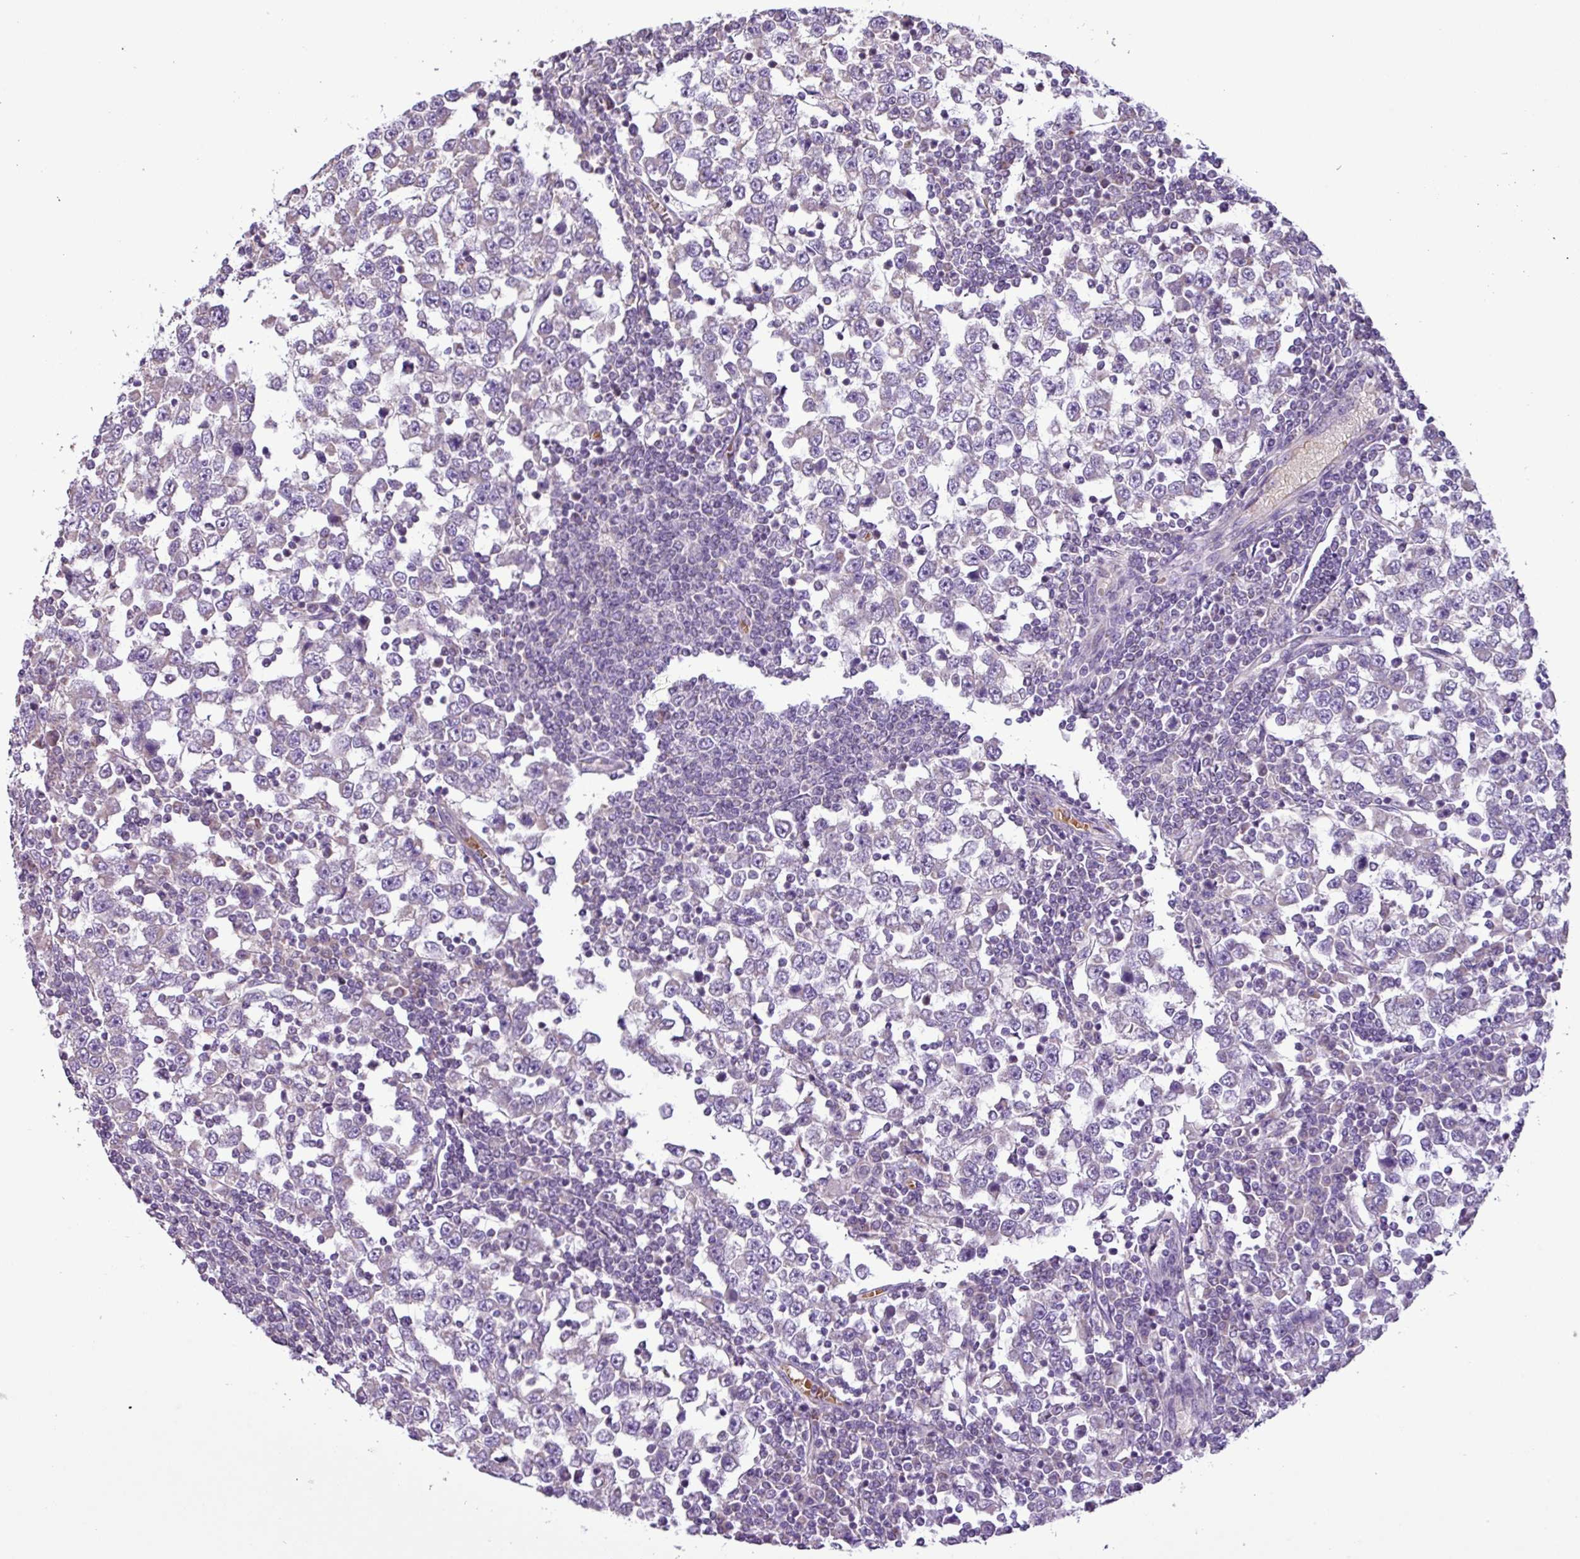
{"staining": {"intensity": "negative", "quantity": "none", "location": "none"}, "tissue": "testis cancer", "cell_type": "Tumor cells", "image_type": "cancer", "snomed": [{"axis": "morphology", "description": "Seminoma, NOS"}, {"axis": "topography", "description": "Testis"}], "caption": "Immunohistochemical staining of human testis cancer (seminoma) exhibits no significant positivity in tumor cells.", "gene": "FAM183A", "patient": {"sex": "male", "age": 65}}